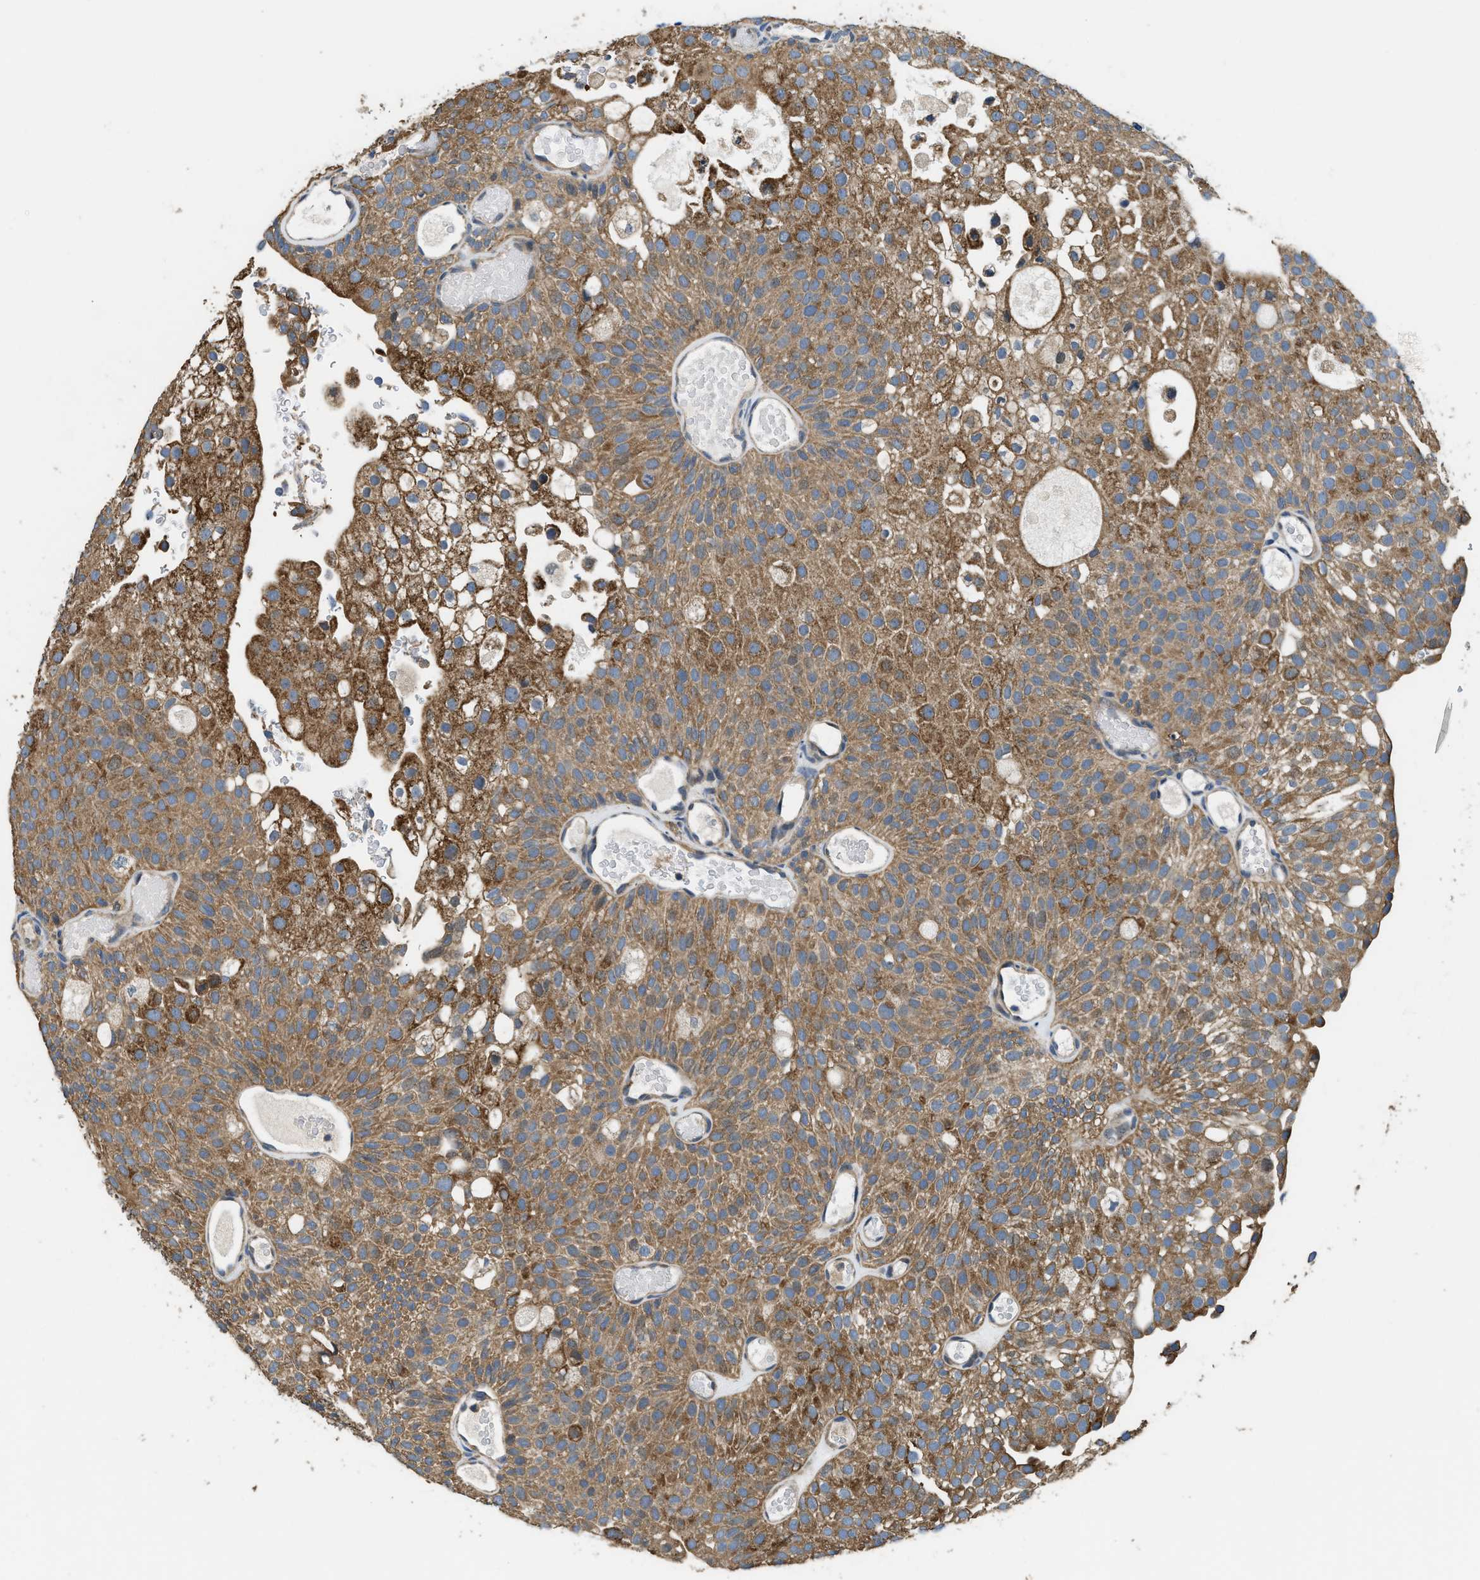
{"staining": {"intensity": "moderate", "quantity": ">75%", "location": "cytoplasmic/membranous"}, "tissue": "urothelial cancer", "cell_type": "Tumor cells", "image_type": "cancer", "snomed": [{"axis": "morphology", "description": "Urothelial carcinoma, Low grade"}, {"axis": "topography", "description": "Urinary bladder"}], "caption": "Immunohistochemical staining of urothelial cancer shows medium levels of moderate cytoplasmic/membranous protein positivity in approximately >75% of tumor cells.", "gene": "SSH2", "patient": {"sex": "male", "age": 78}}